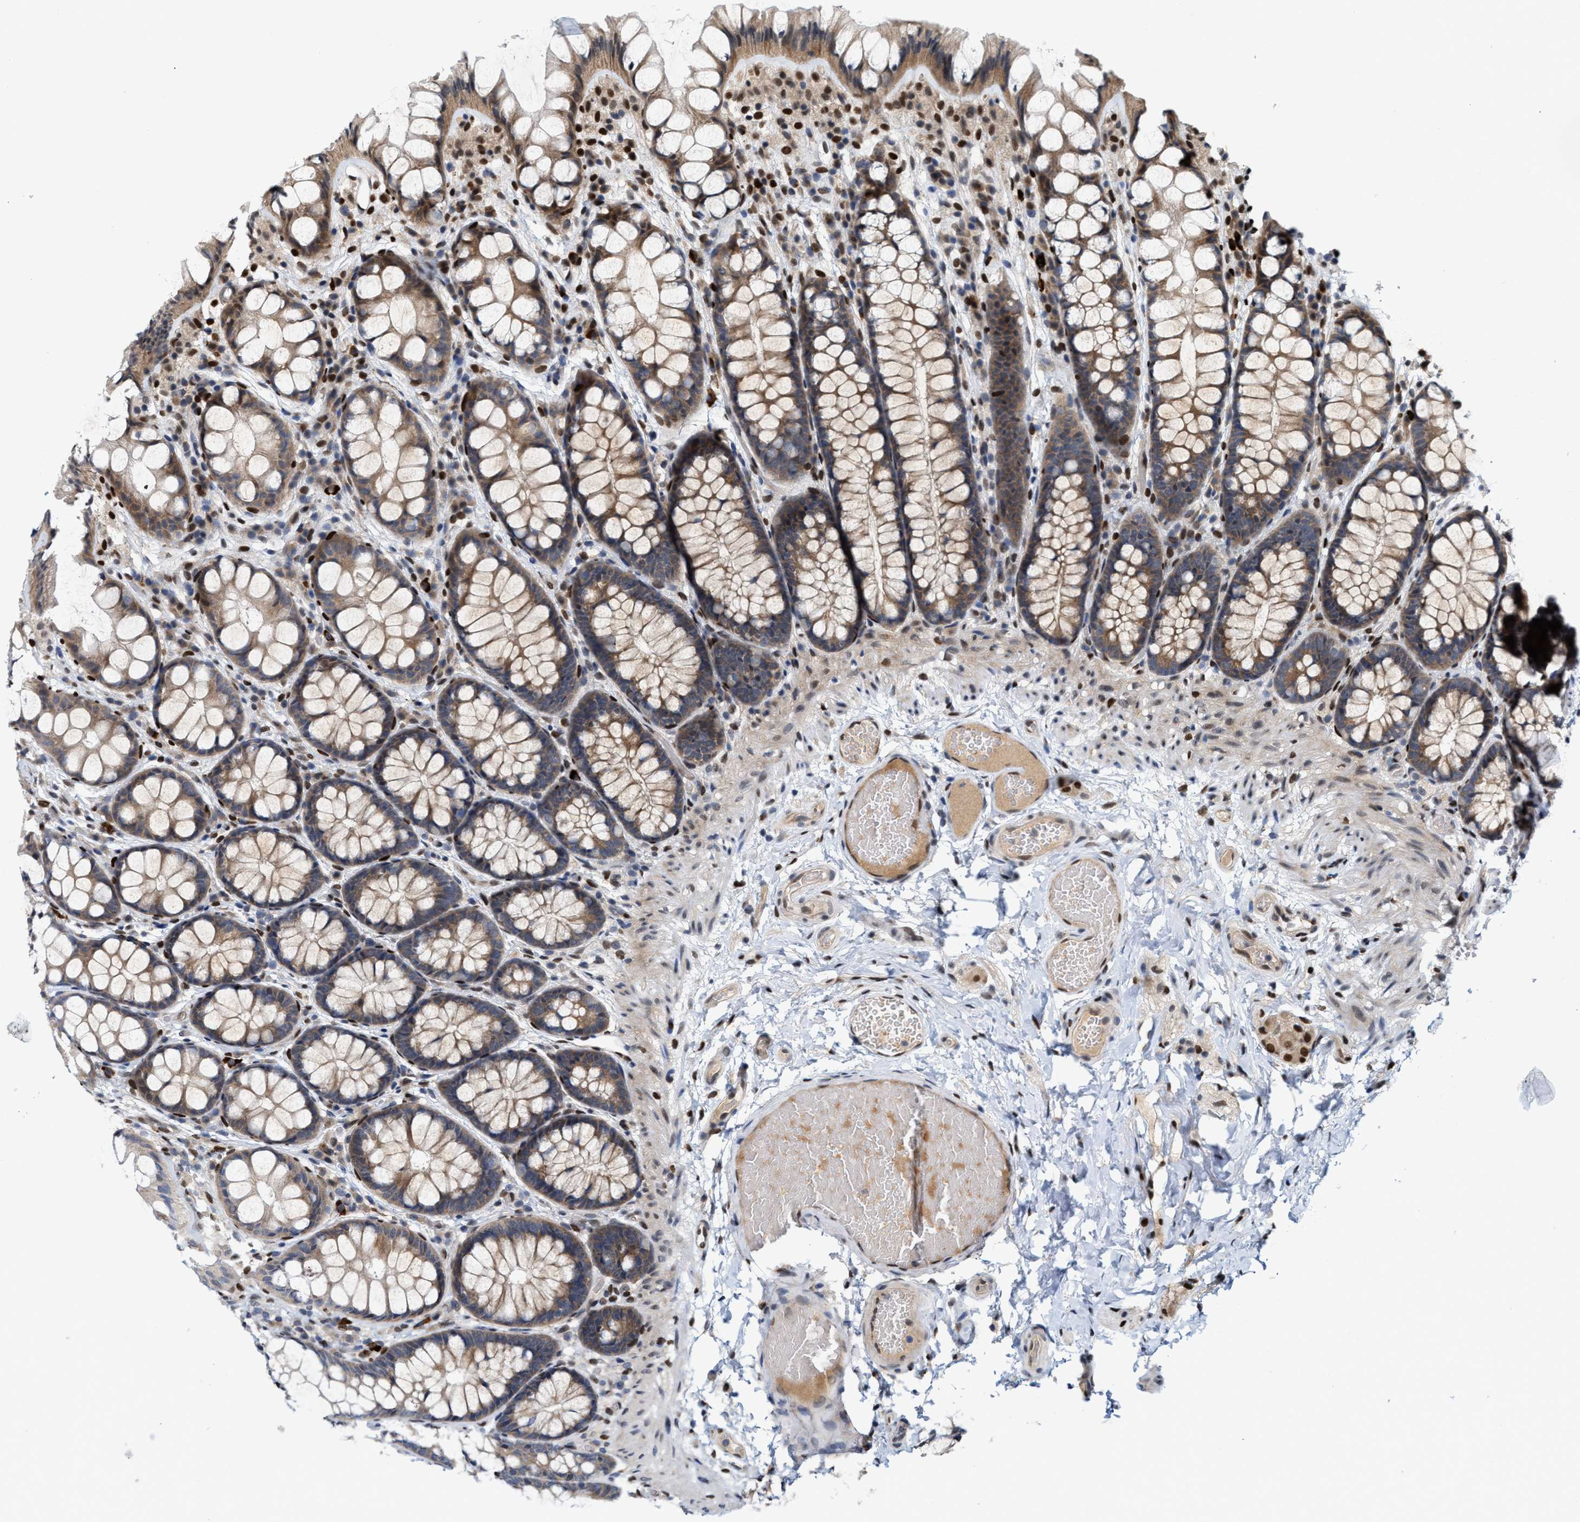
{"staining": {"intensity": "moderate", "quantity": ">75%", "location": "cytoplasmic/membranous"}, "tissue": "colon", "cell_type": "Endothelial cells", "image_type": "normal", "snomed": [{"axis": "morphology", "description": "Normal tissue, NOS"}, {"axis": "topography", "description": "Colon"}], "caption": "A micrograph of human colon stained for a protein demonstrates moderate cytoplasmic/membranous brown staining in endothelial cells. The staining is performed using DAB (3,3'-diaminobenzidine) brown chromogen to label protein expression. The nuclei are counter-stained blue using hematoxylin.", "gene": "TCF4", "patient": {"sex": "male", "age": 47}}